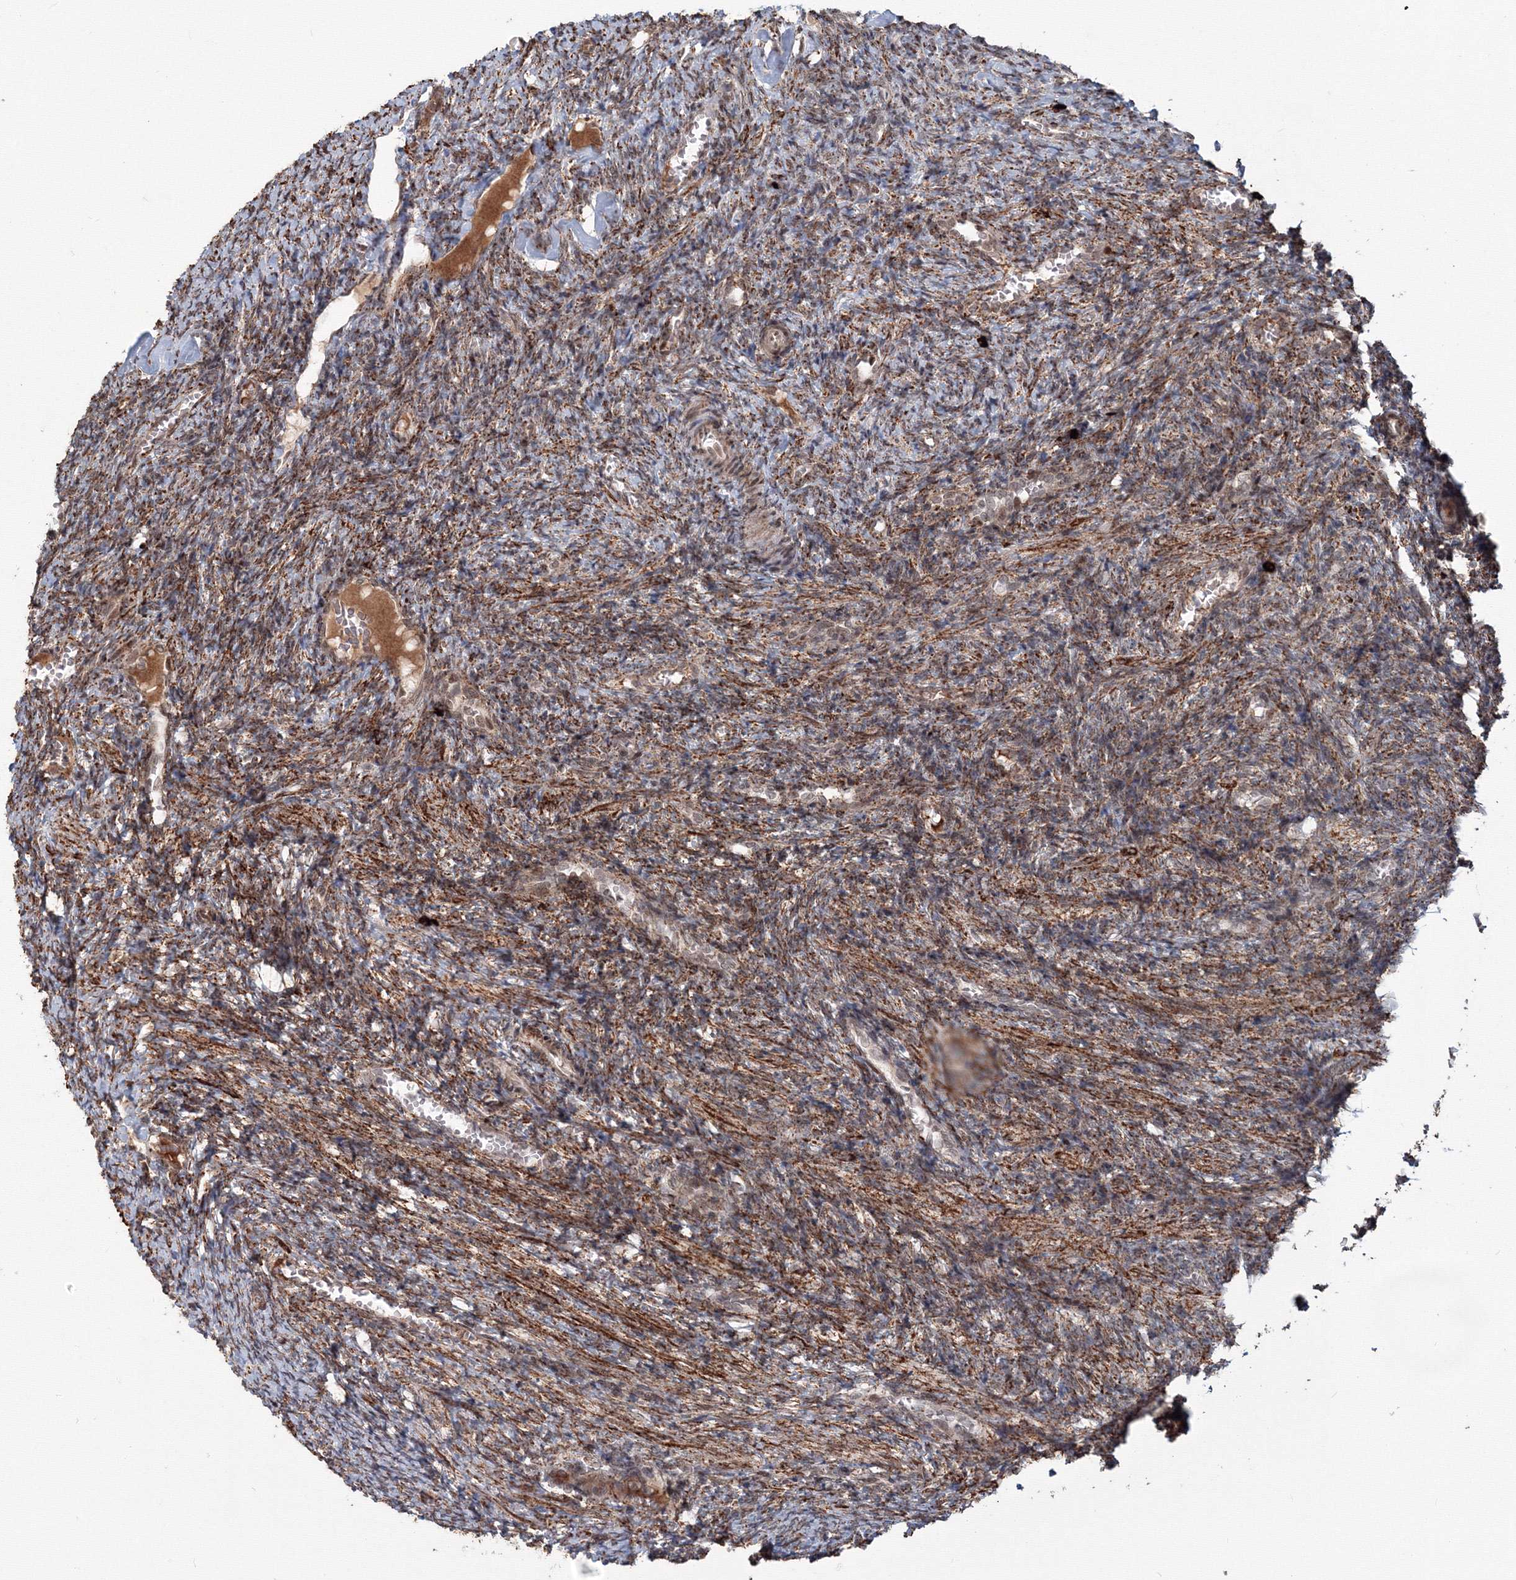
{"staining": {"intensity": "moderate", "quantity": ">75%", "location": "cytoplasmic/membranous"}, "tissue": "ovary", "cell_type": "Ovarian stroma cells", "image_type": "normal", "snomed": [{"axis": "morphology", "description": "Normal tissue, NOS"}, {"axis": "topography", "description": "Ovary"}], "caption": "The micrograph shows a brown stain indicating the presence of a protein in the cytoplasmic/membranous of ovarian stroma cells in ovary. The staining was performed using DAB (3,3'-diaminobenzidine) to visualize the protein expression in brown, while the nuclei were stained in blue with hematoxylin (Magnification: 20x).", "gene": "SH3PXD2A", "patient": {"sex": "female", "age": 27}}